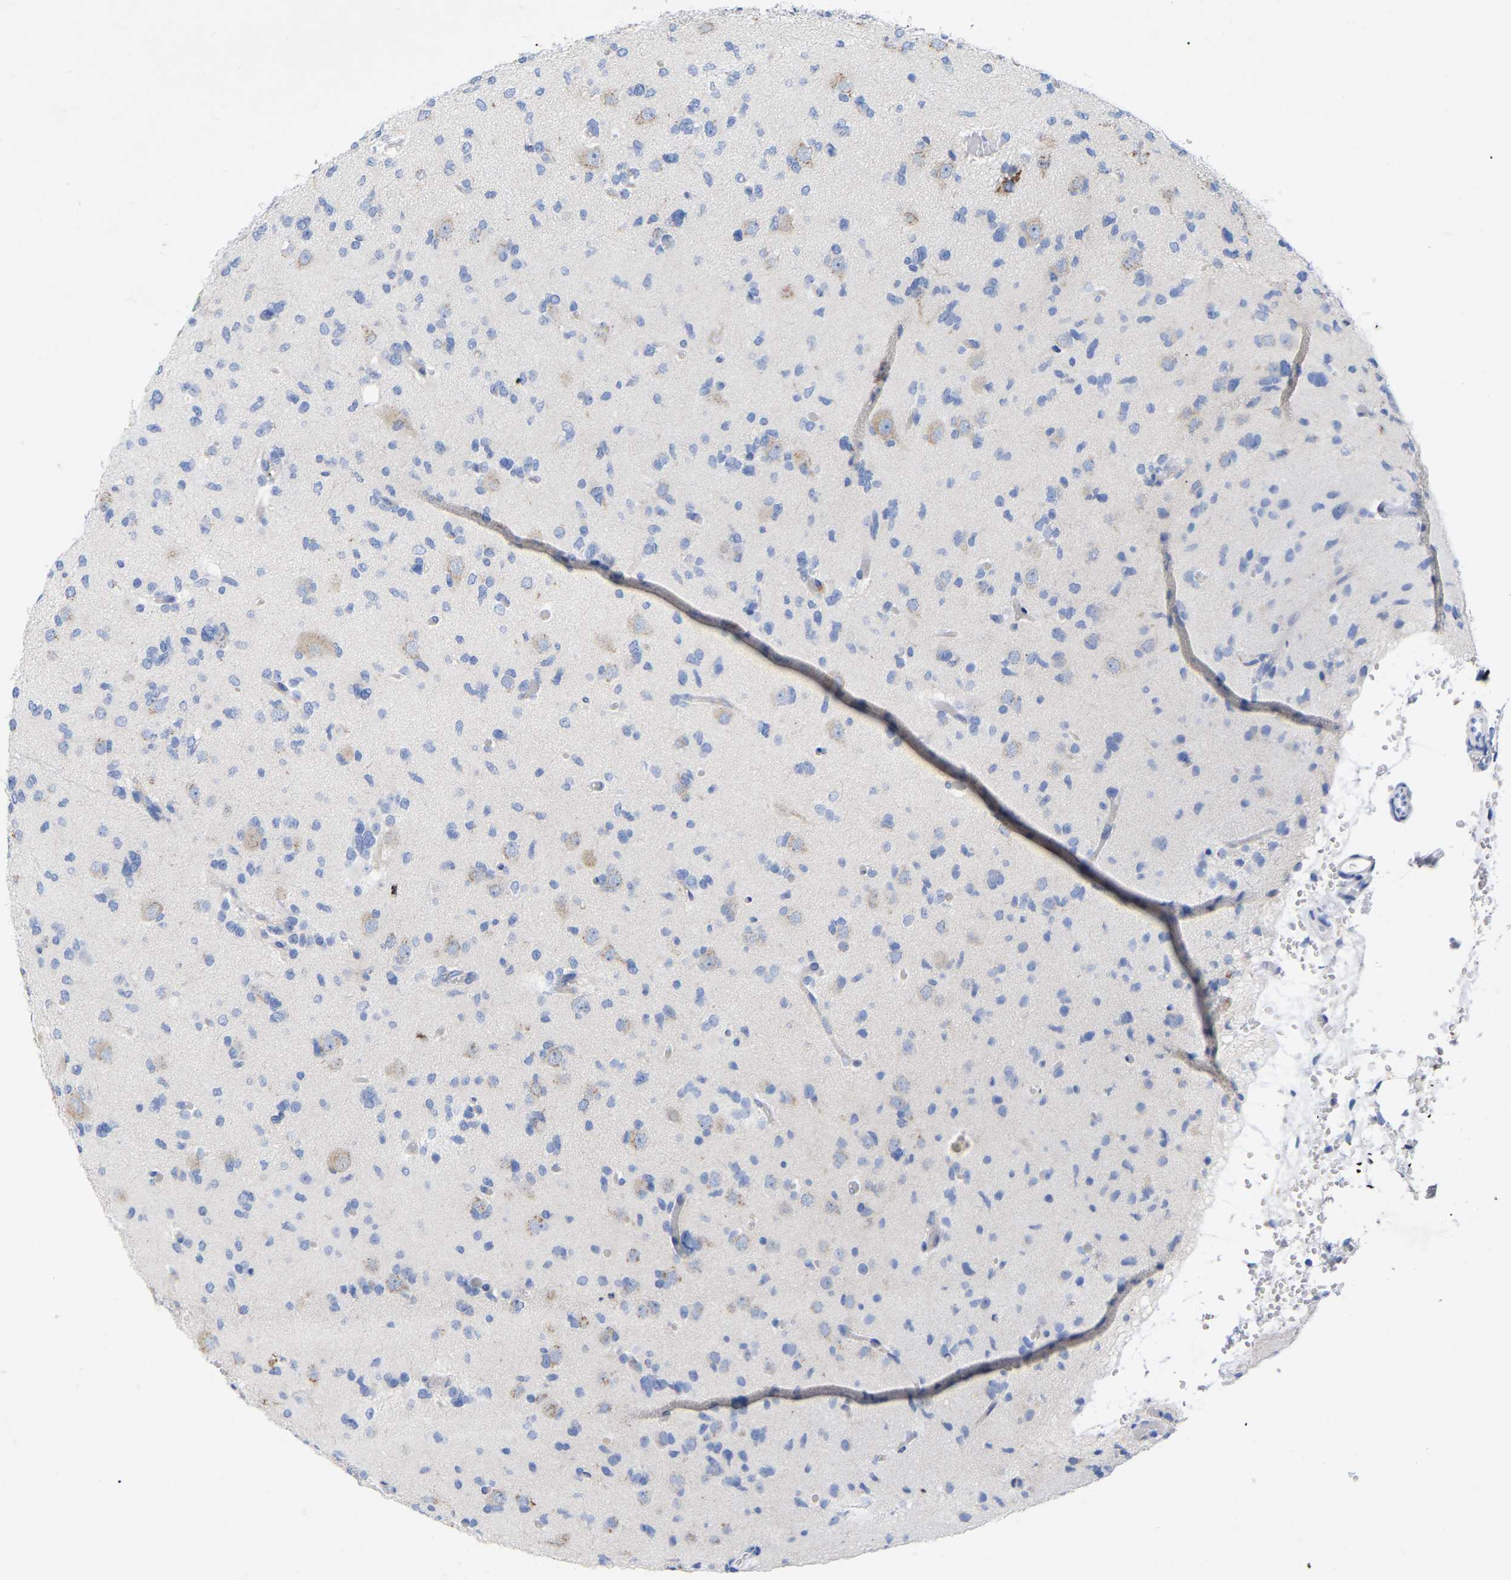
{"staining": {"intensity": "negative", "quantity": "none", "location": "none"}, "tissue": "glioma", "cell_type": "Tumor cells", "image_type": "cancer", "snomed": [{"axis": "morphology", "description": "Glioma, malignant, Low grade"}, {"axis": "topography", "description": "Brain"}], "caption": "DAB (3,3'-diaminobenzidine) immunohistochemical staining of glioma reveals no significant staining in tumor cells.", "gene": "STRIP2", "patient": {"sex": "female", "age": 22}}